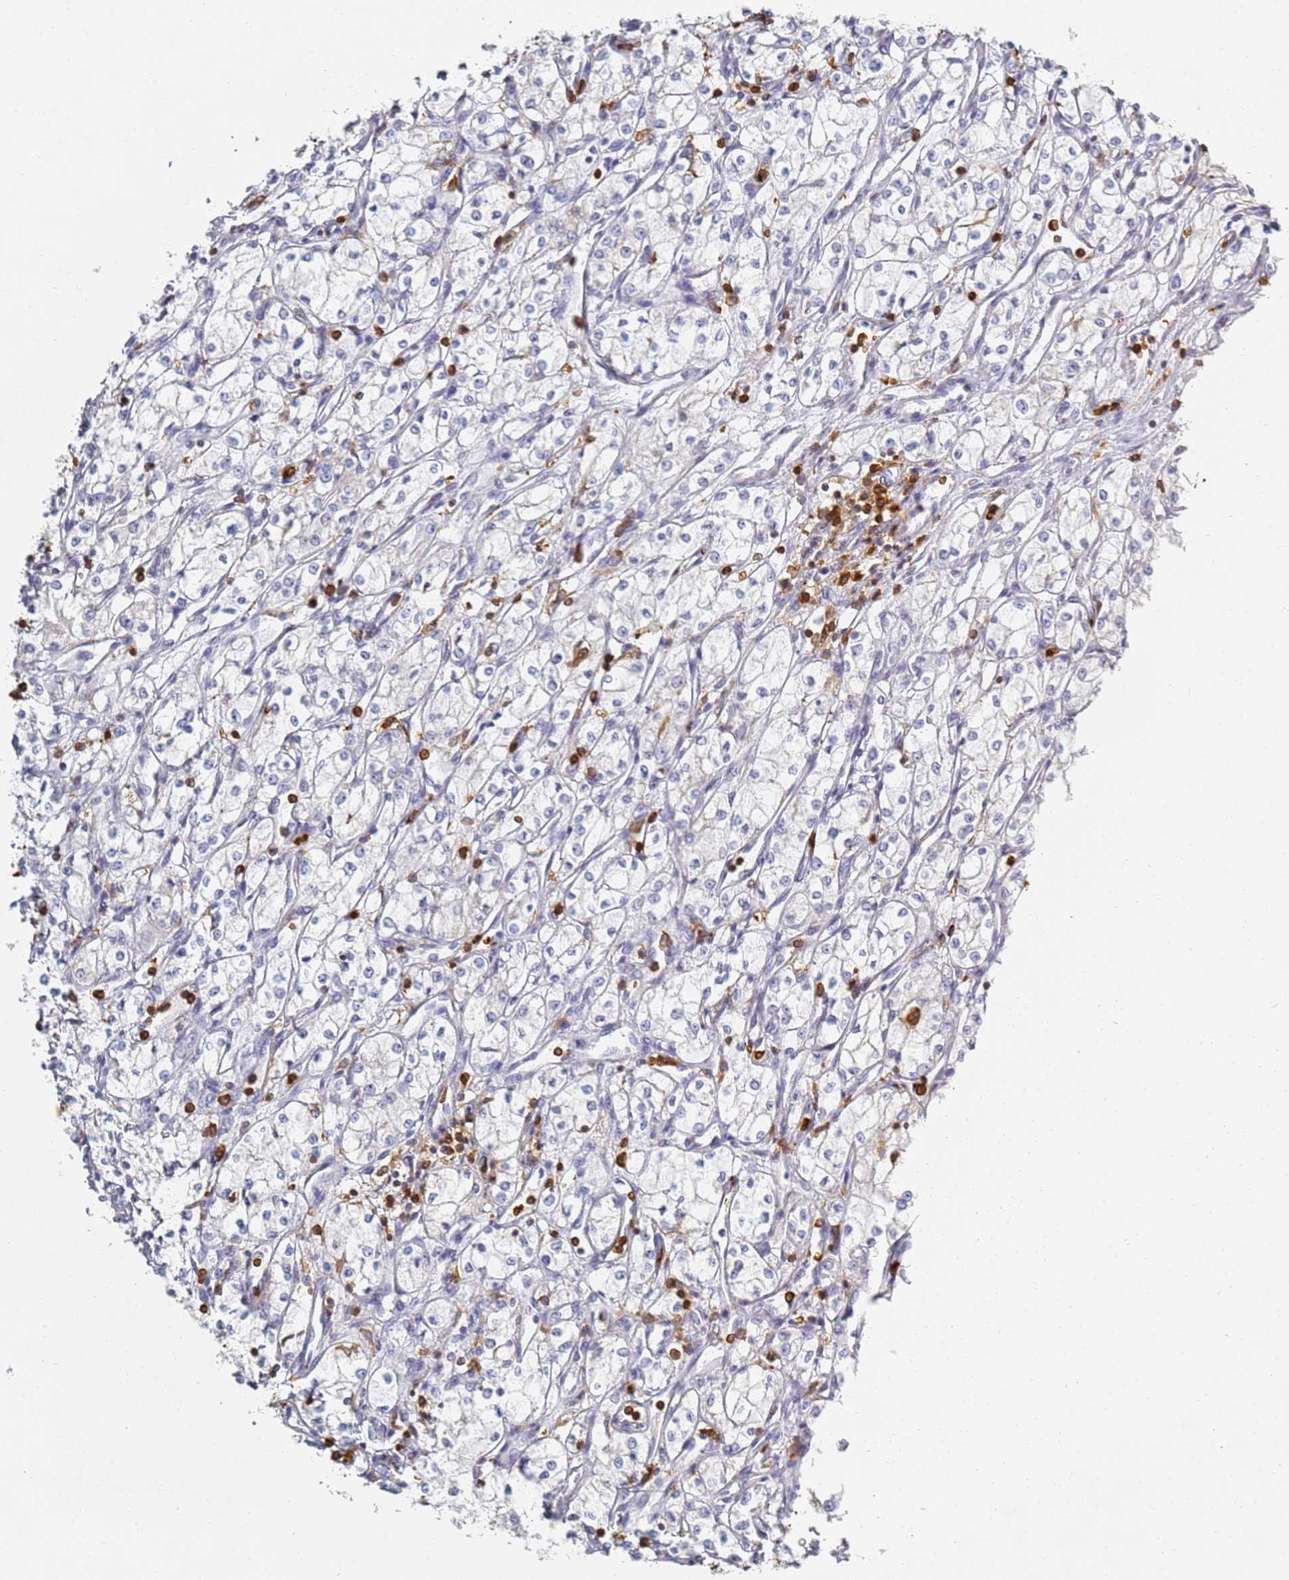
{"staining": {"intensity": "strong", "quantity": "<25%", "location": "nuclear"}, "tissue": "renal cancer", "cell_type": "Tumor cells", "image_type": "cancer", "snomed": [{"axis": "morphology", "description": "Adenocarcinoma, NOS"}, {"axis": "topography", "description": "Kidney"}], "caption": "Strong nuclear staining for a protein is present in approximately <25% of tumor cells of renal cancer (adenocarcinoma) using immunohistochemistry (IHC).", "gene": "BIN2", "patient": {"sex": "male", "age": 59}}